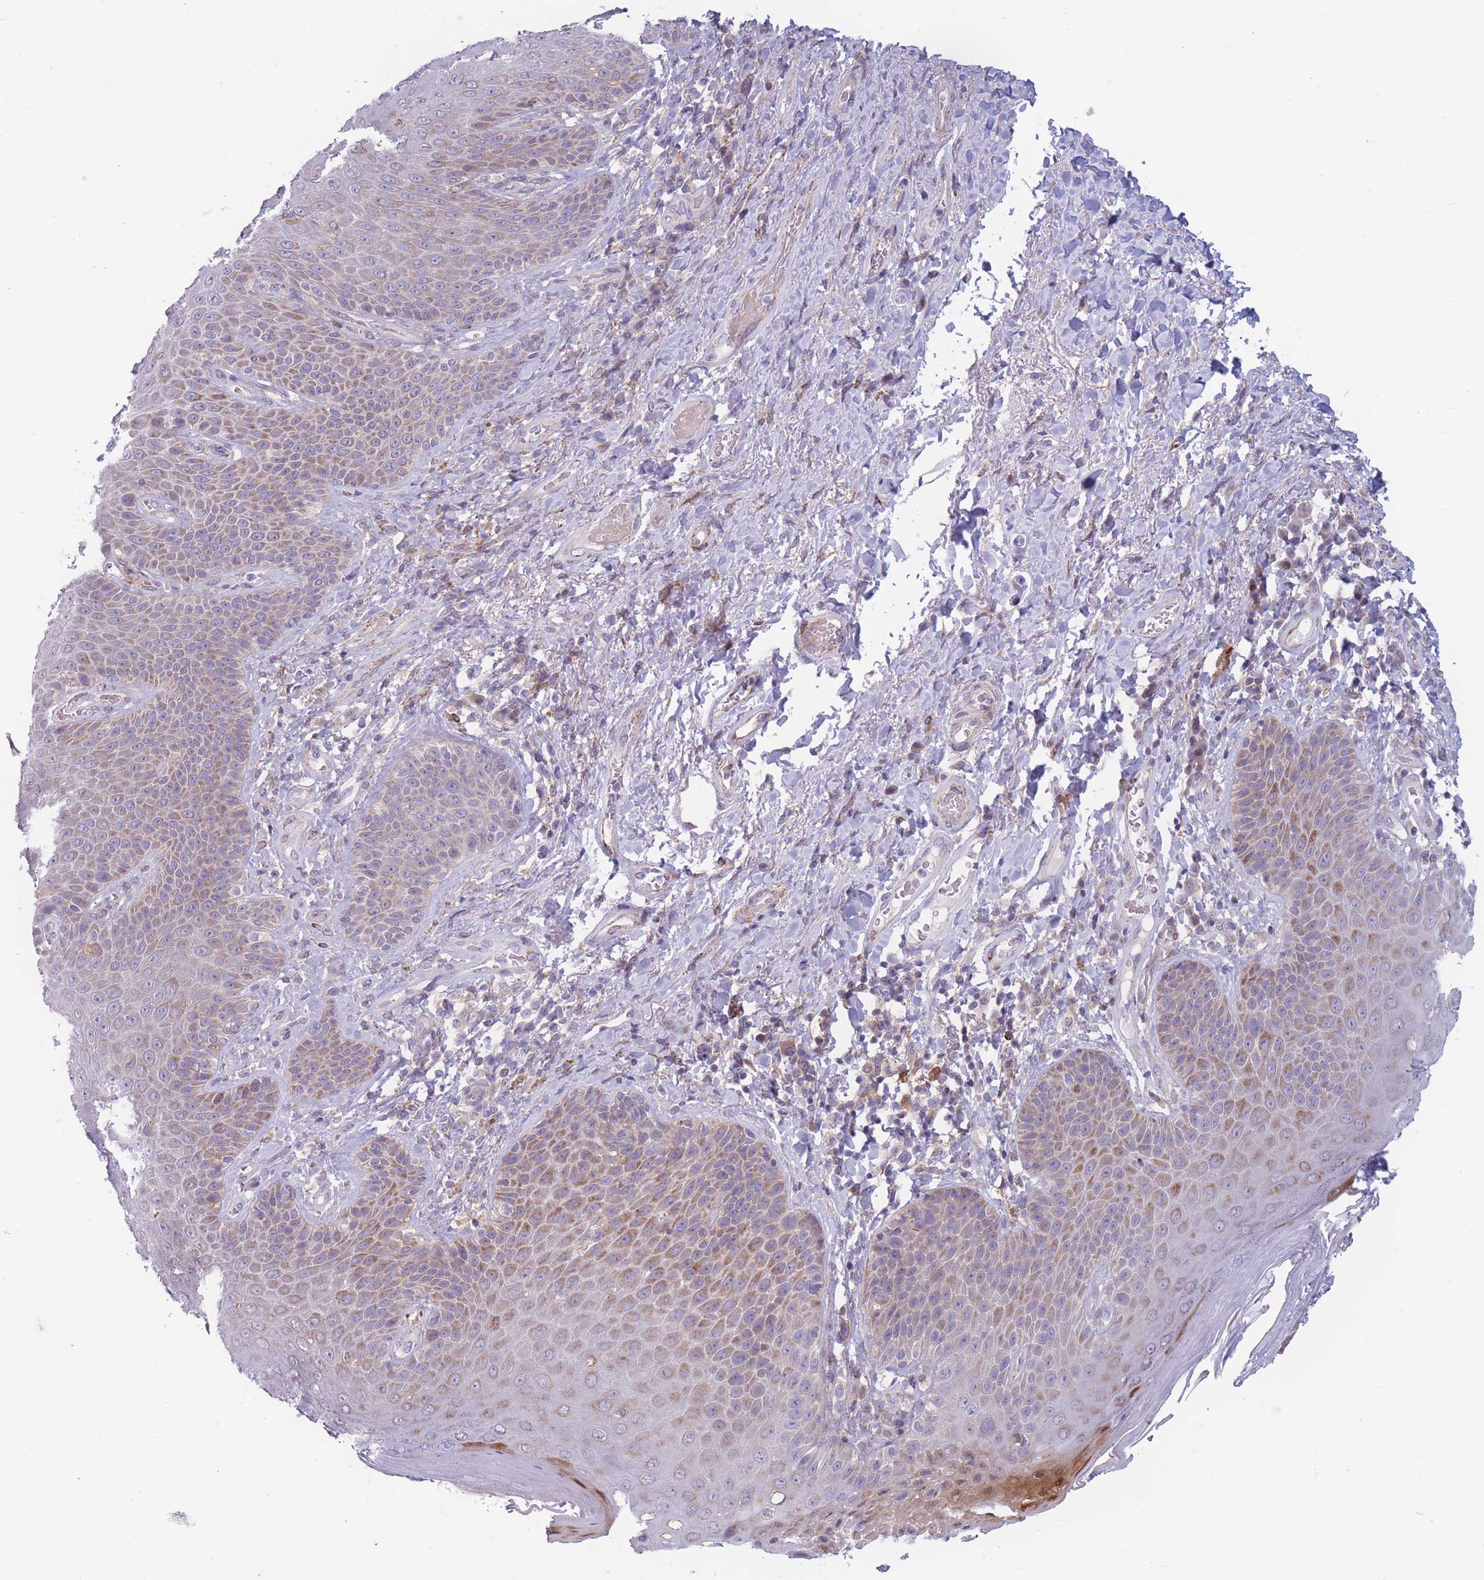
{"staining": {"intensity": "moderate", "quantity": "25%-75%", "location": "cytoplasmic/membranous"}, "tissue": "skin", "cell_type": "Epidermal cells", "image_type": "normal", "snomed": [{"axis": "morphology", "description": "Normal tissue, NOS"}, {"axis": "topography", "description": "Anal"}], "caption": "IHC staining of normal skin, which demonstrates medium levels of moderate cytoplasmic/membranous expression in about 25%-75% of epidermal cells indicating moderate cytoplasmic/membranous protein positivity. The staining was performed using DAB (3,3'-diaminobenzidine) (brown) for protein detection and nuclei were counterstained in hematoxylin (blue).", "gene": "PDE4A", "patient": {"sex": "female", "age": 89}}